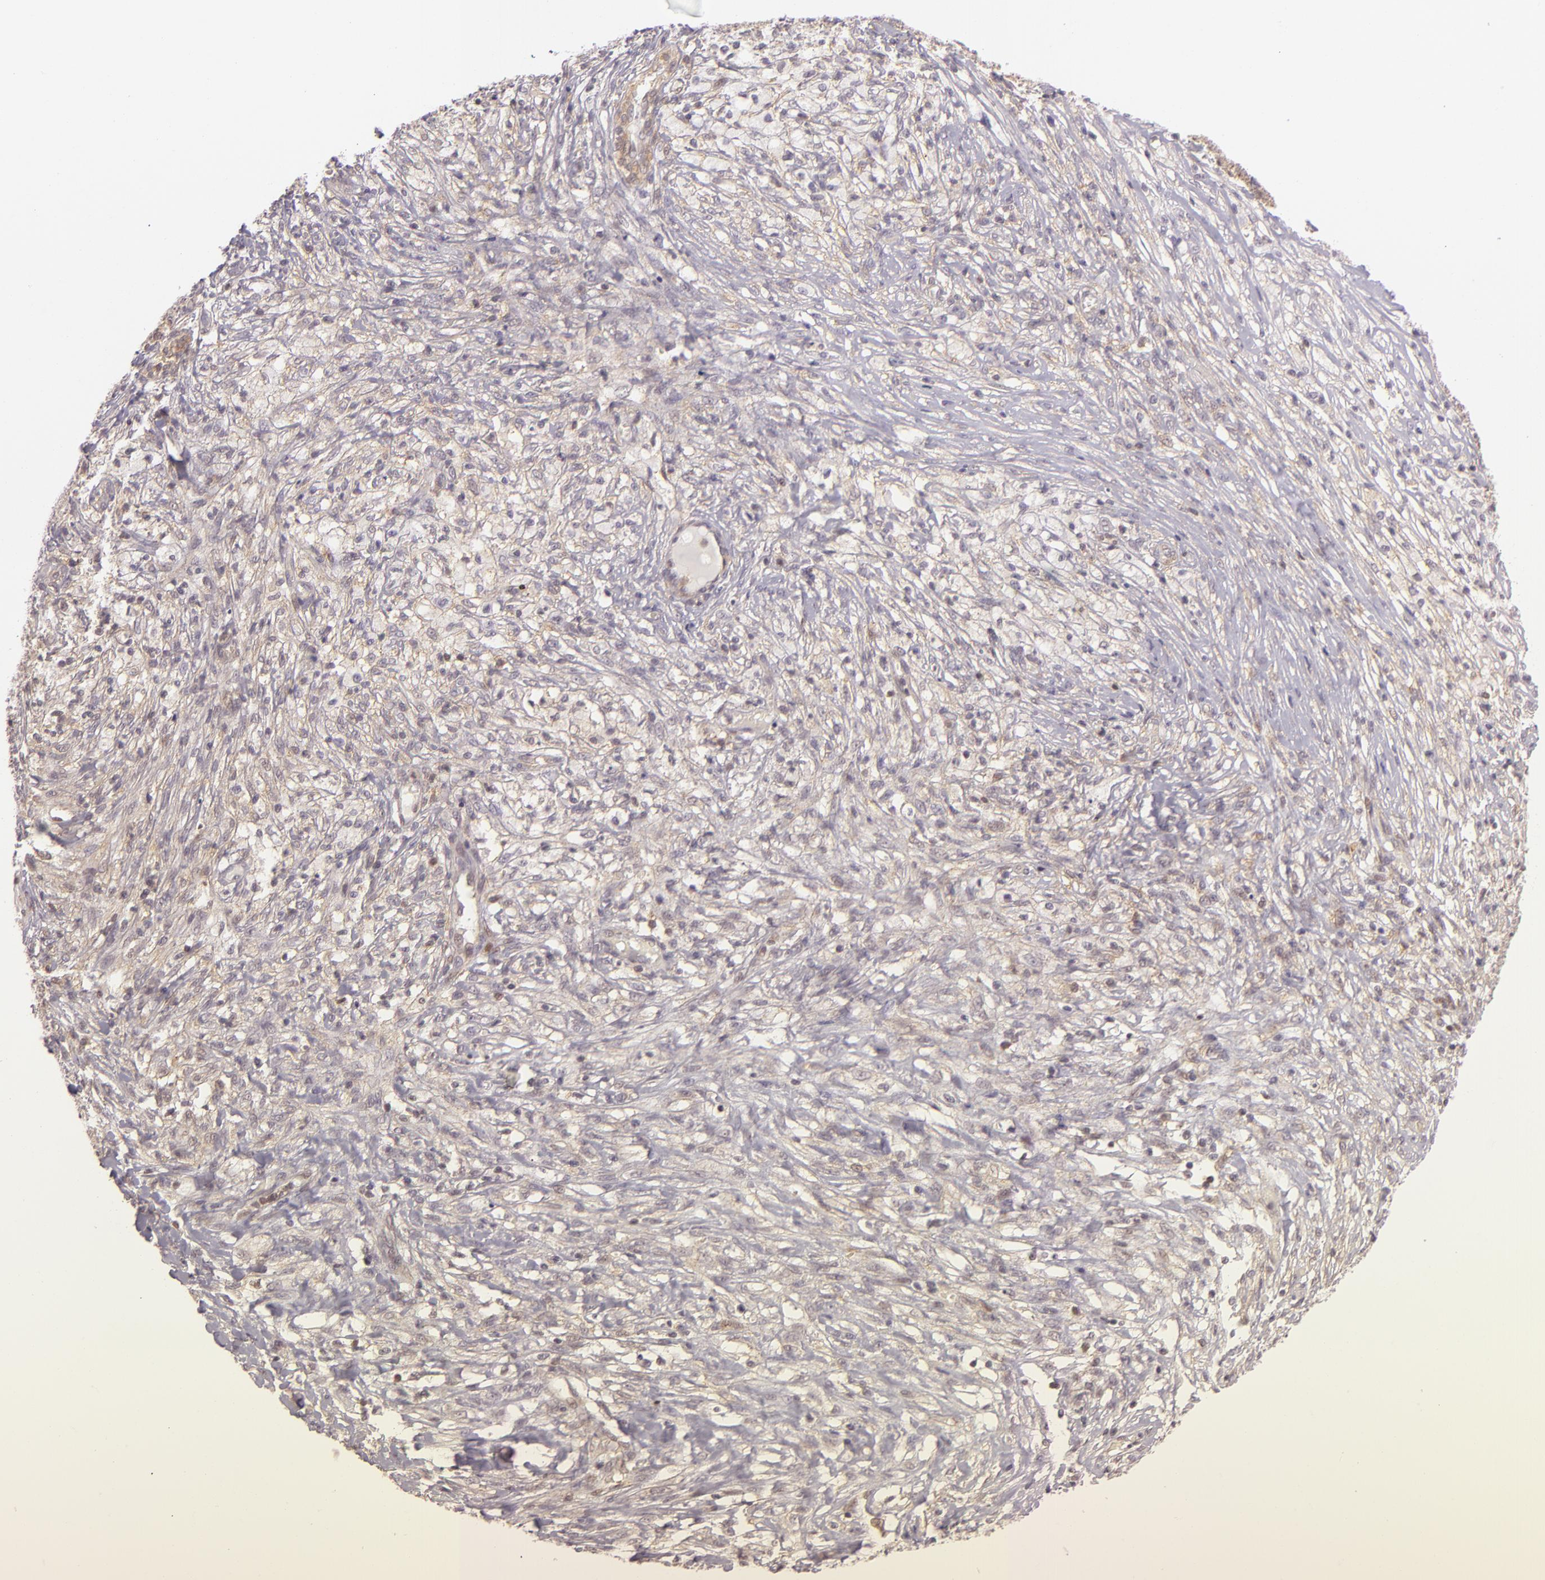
{"staining": {"intensity": "weak", "quantity": "25%-75%", "location": "cytoplasmic/membranous"}, "tissue": "ovarian cancer", "cell_type": "Tumor cells", "image_type": "cancer", "snomed": [{"axis": "morphology", "description": "Carcinoma, endometroid"}, {"axis": "topography", "description": "Ovary"}], "caption": "Endometroid carcinoma (ovarian) tissue reveals weak cytoplasmic/membranous expression in about 25%-75% of tumor cells", "gene": "IMPDH1", "patient": {"sex": "female", "age": 42}}